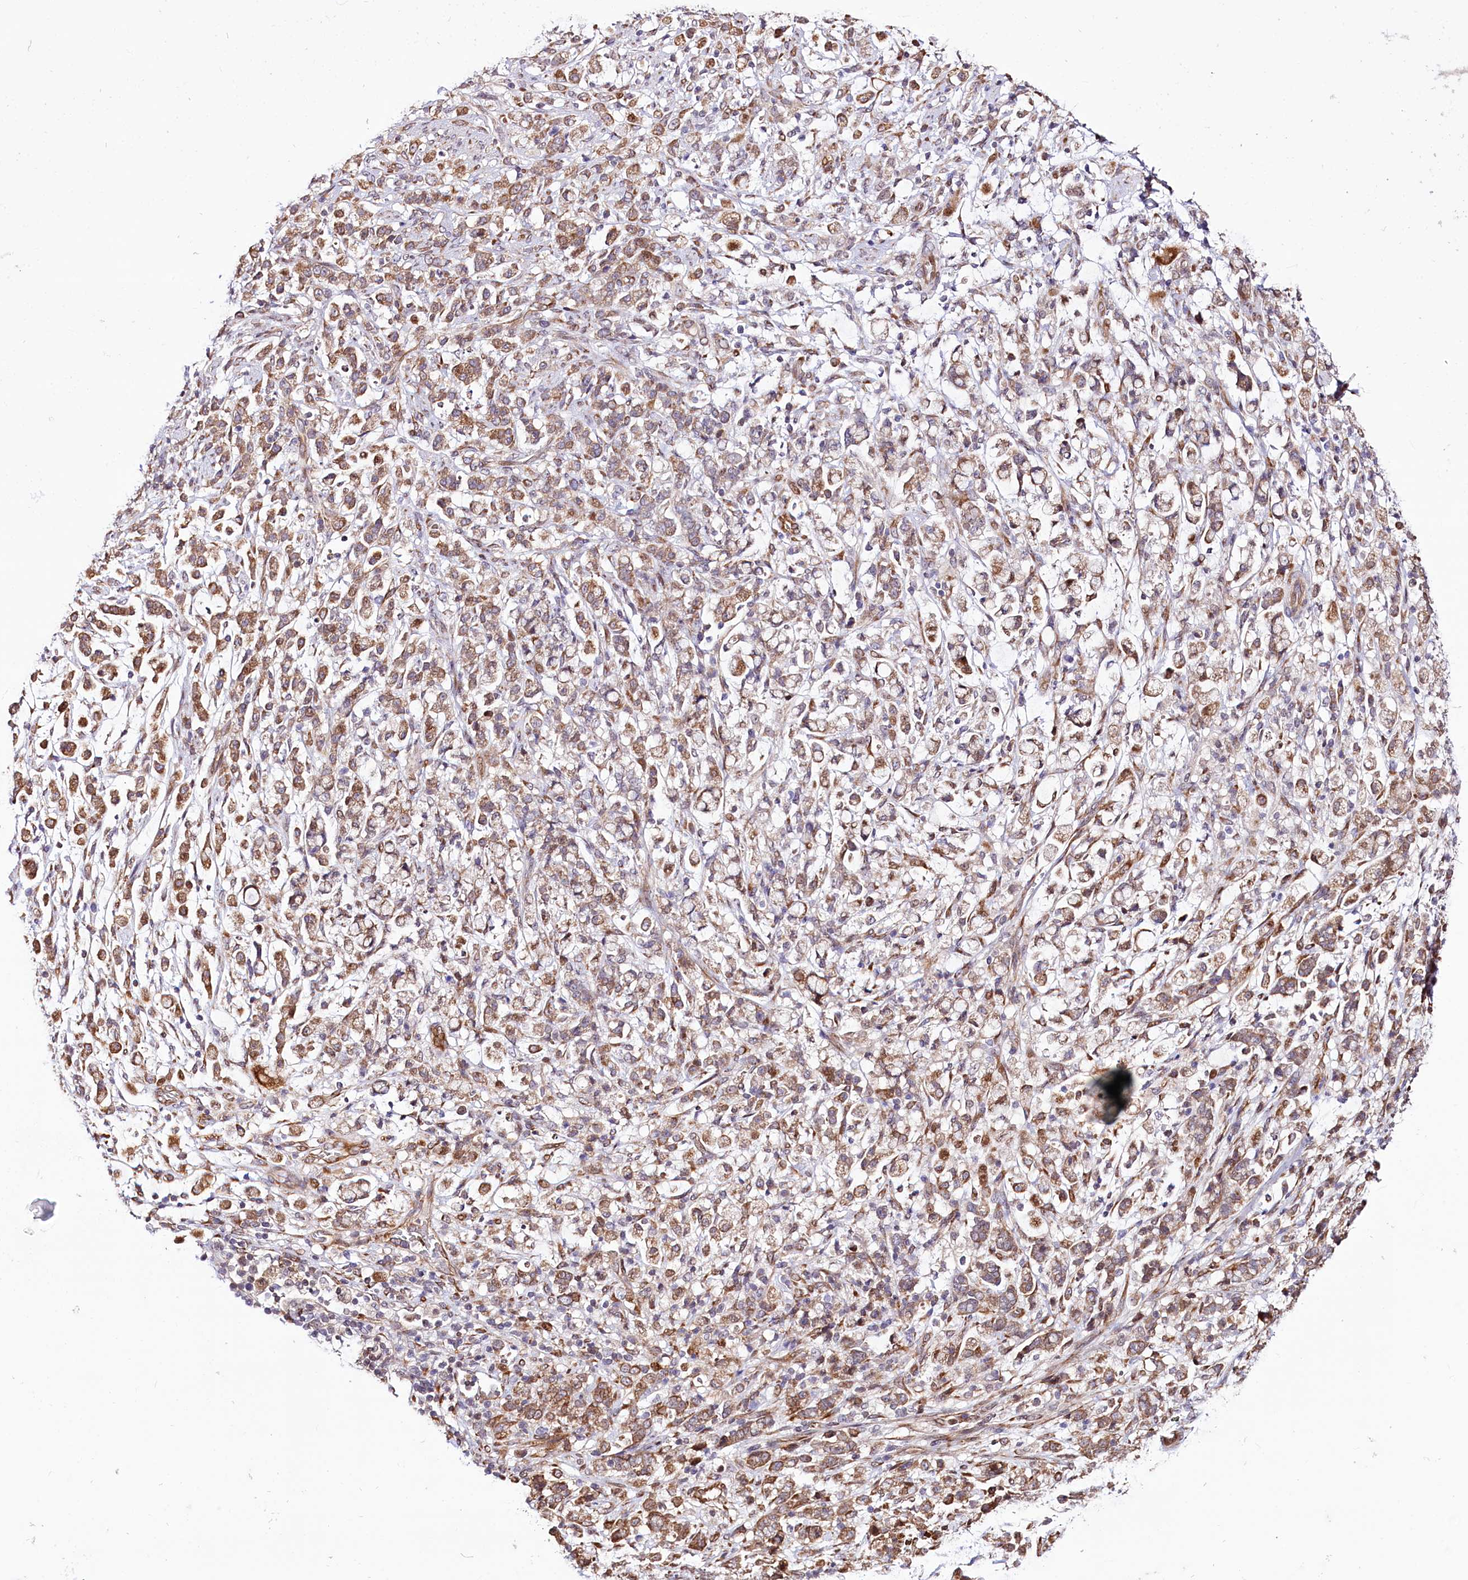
{"staining": {"intensity": "moderate", "quantity": ">75%", "location": "cytoplasmic/membranous"}, "tissue": "stomach cancer", "cell_type": "Tumor cells", "image_type": "cancer", "snomed": [{"axis": "morphology", "description": "Adenocarcinoma, NOS"}, {"axis": "topography", "description": "Stomach"}], "caption": "The histopathology image reveals staining of stomach cancer, revealing moderate cytoplasmic/membranous protein positivity (brown color) within tumor cells.", "gene": "CUTC", "patient": {"sex": "female", "age": 60}}